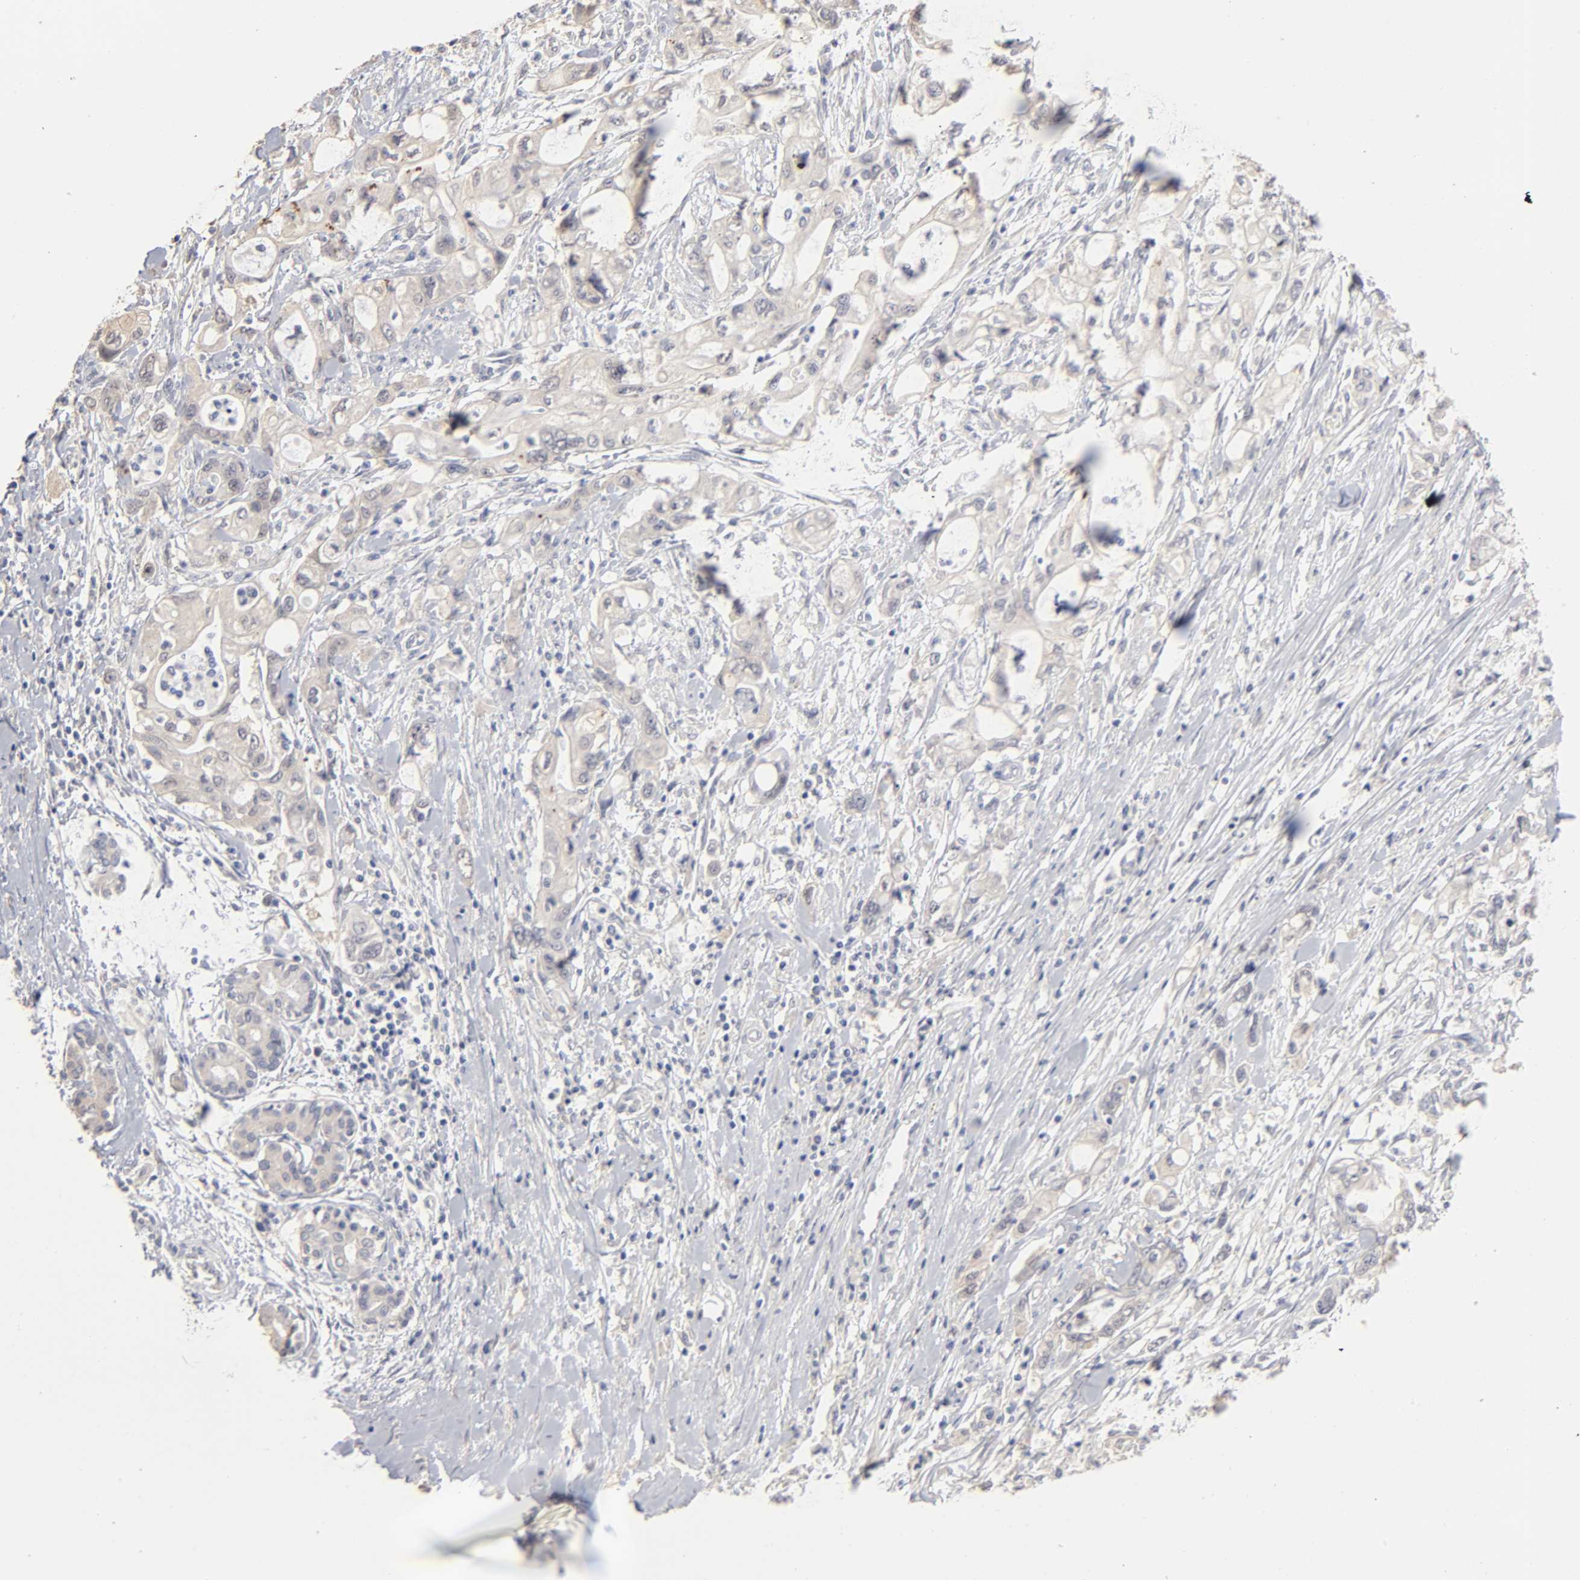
{"staining": {"intensity": "weak", "quantity": ">75%", "location": "cytoplasmic/membranous"}, "tissue": "pancreatic cancer", "cell_type": "Tumor cells", "image_type": "cancer", "snomed": [{"axis": "morphology", "description": "Adenocarcinoma, NOS"}, {"axis": "topography", "description": "Pancreas"}], "caption": "Human adenocarcinoma (pancreatic) stained with a protein marker displays weak staining in tumor cells.", "gene": "DNAL4", "patient": {"sex": "male", "age": 79}}